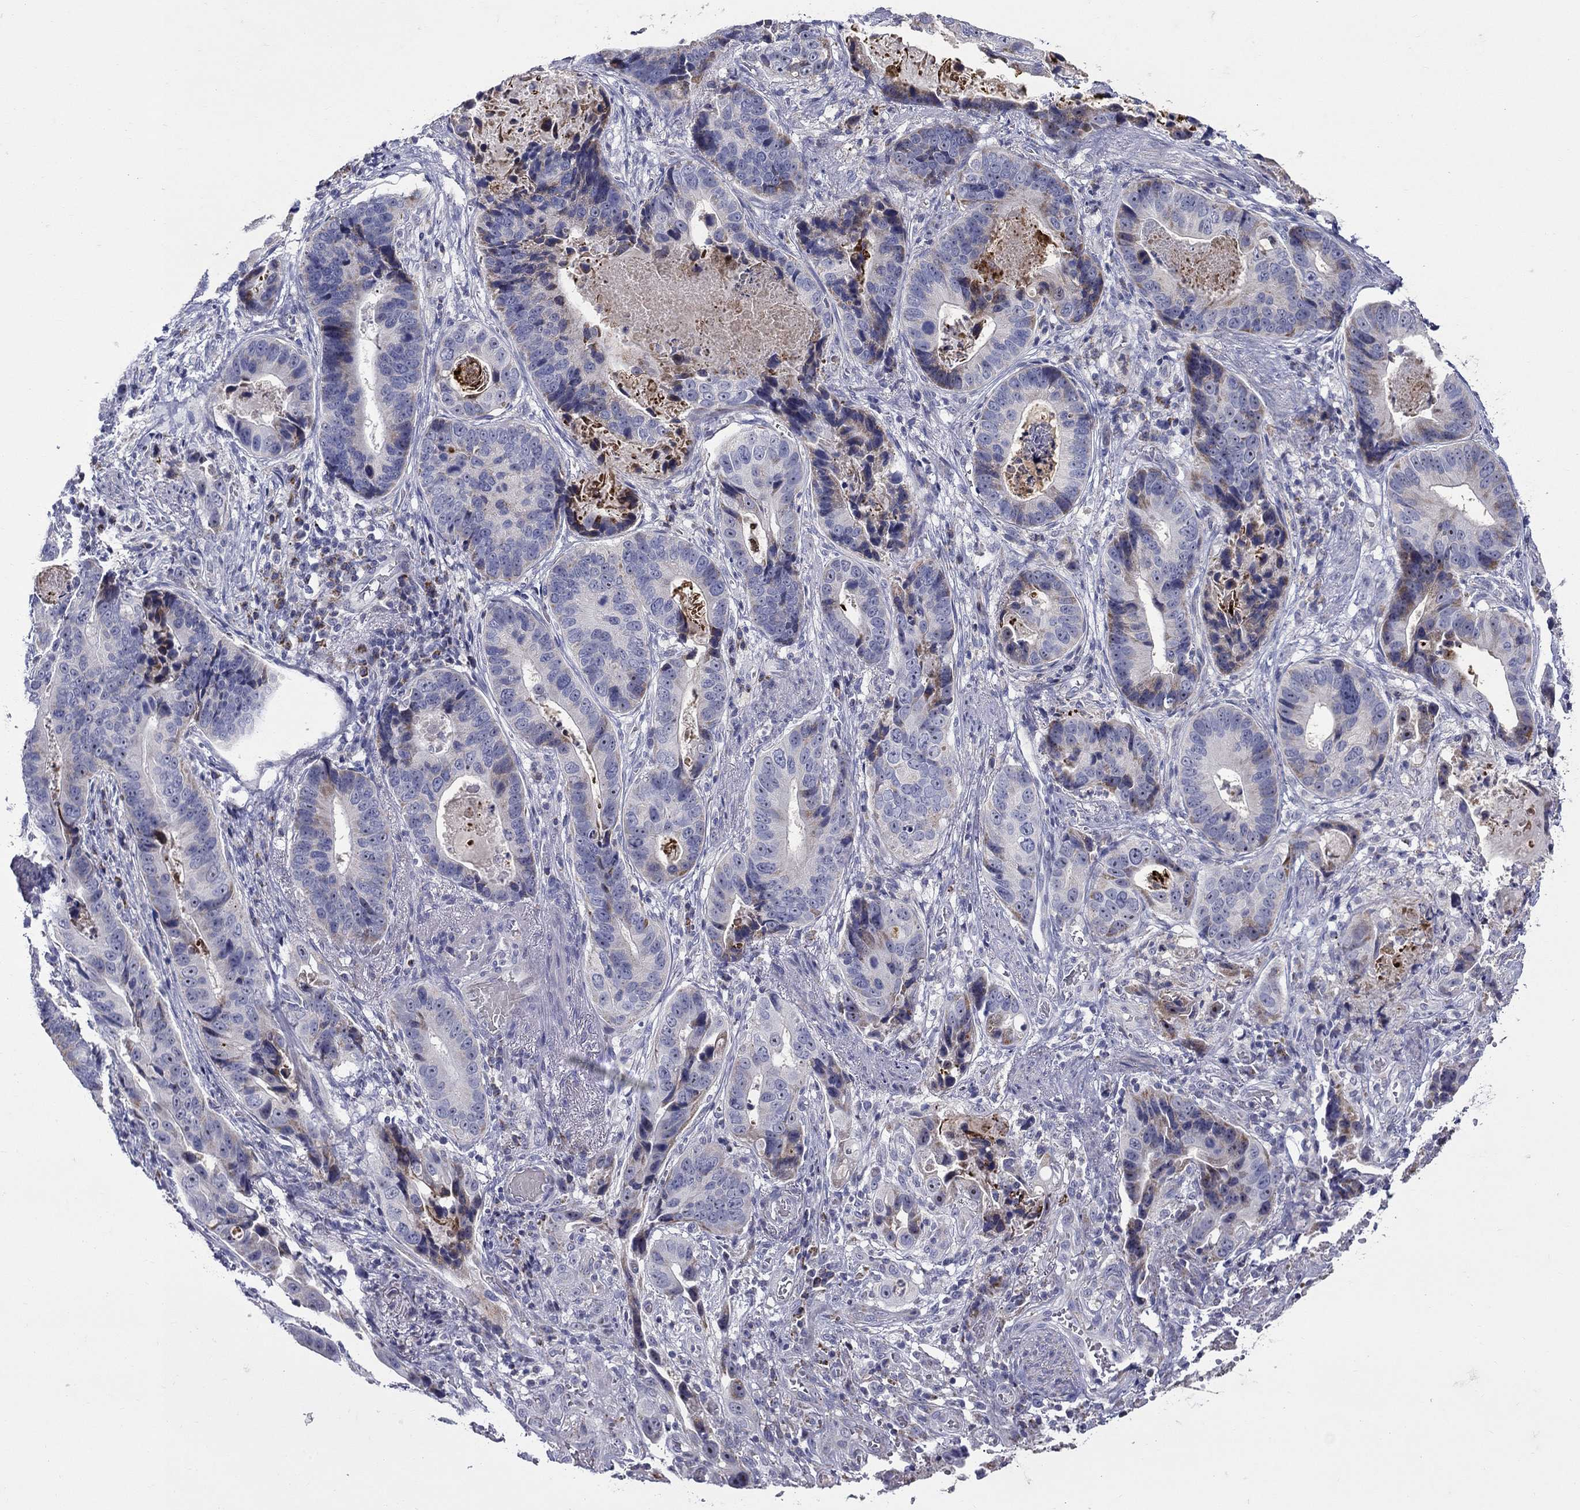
{"staining": {"intensity": "weak", "quantity": "<25%", "location": "cytoplasmic/membranous"}, "tissue": "stomach cancer", "cell_type": "Tumor cells", "image_type": "cancer", "snomed": [{"axis": "morphology", "description": "Adenocarcinoma, NOS"}, {"axis": "topography", "description": "Stomach"}], "caption": "Human stomach cancer (adenocarcinoma) stained for a protein using IHC displays no expression in tumor cells.", "gene": "HMX2", "patient": {"sex": "male", "age": 84}}